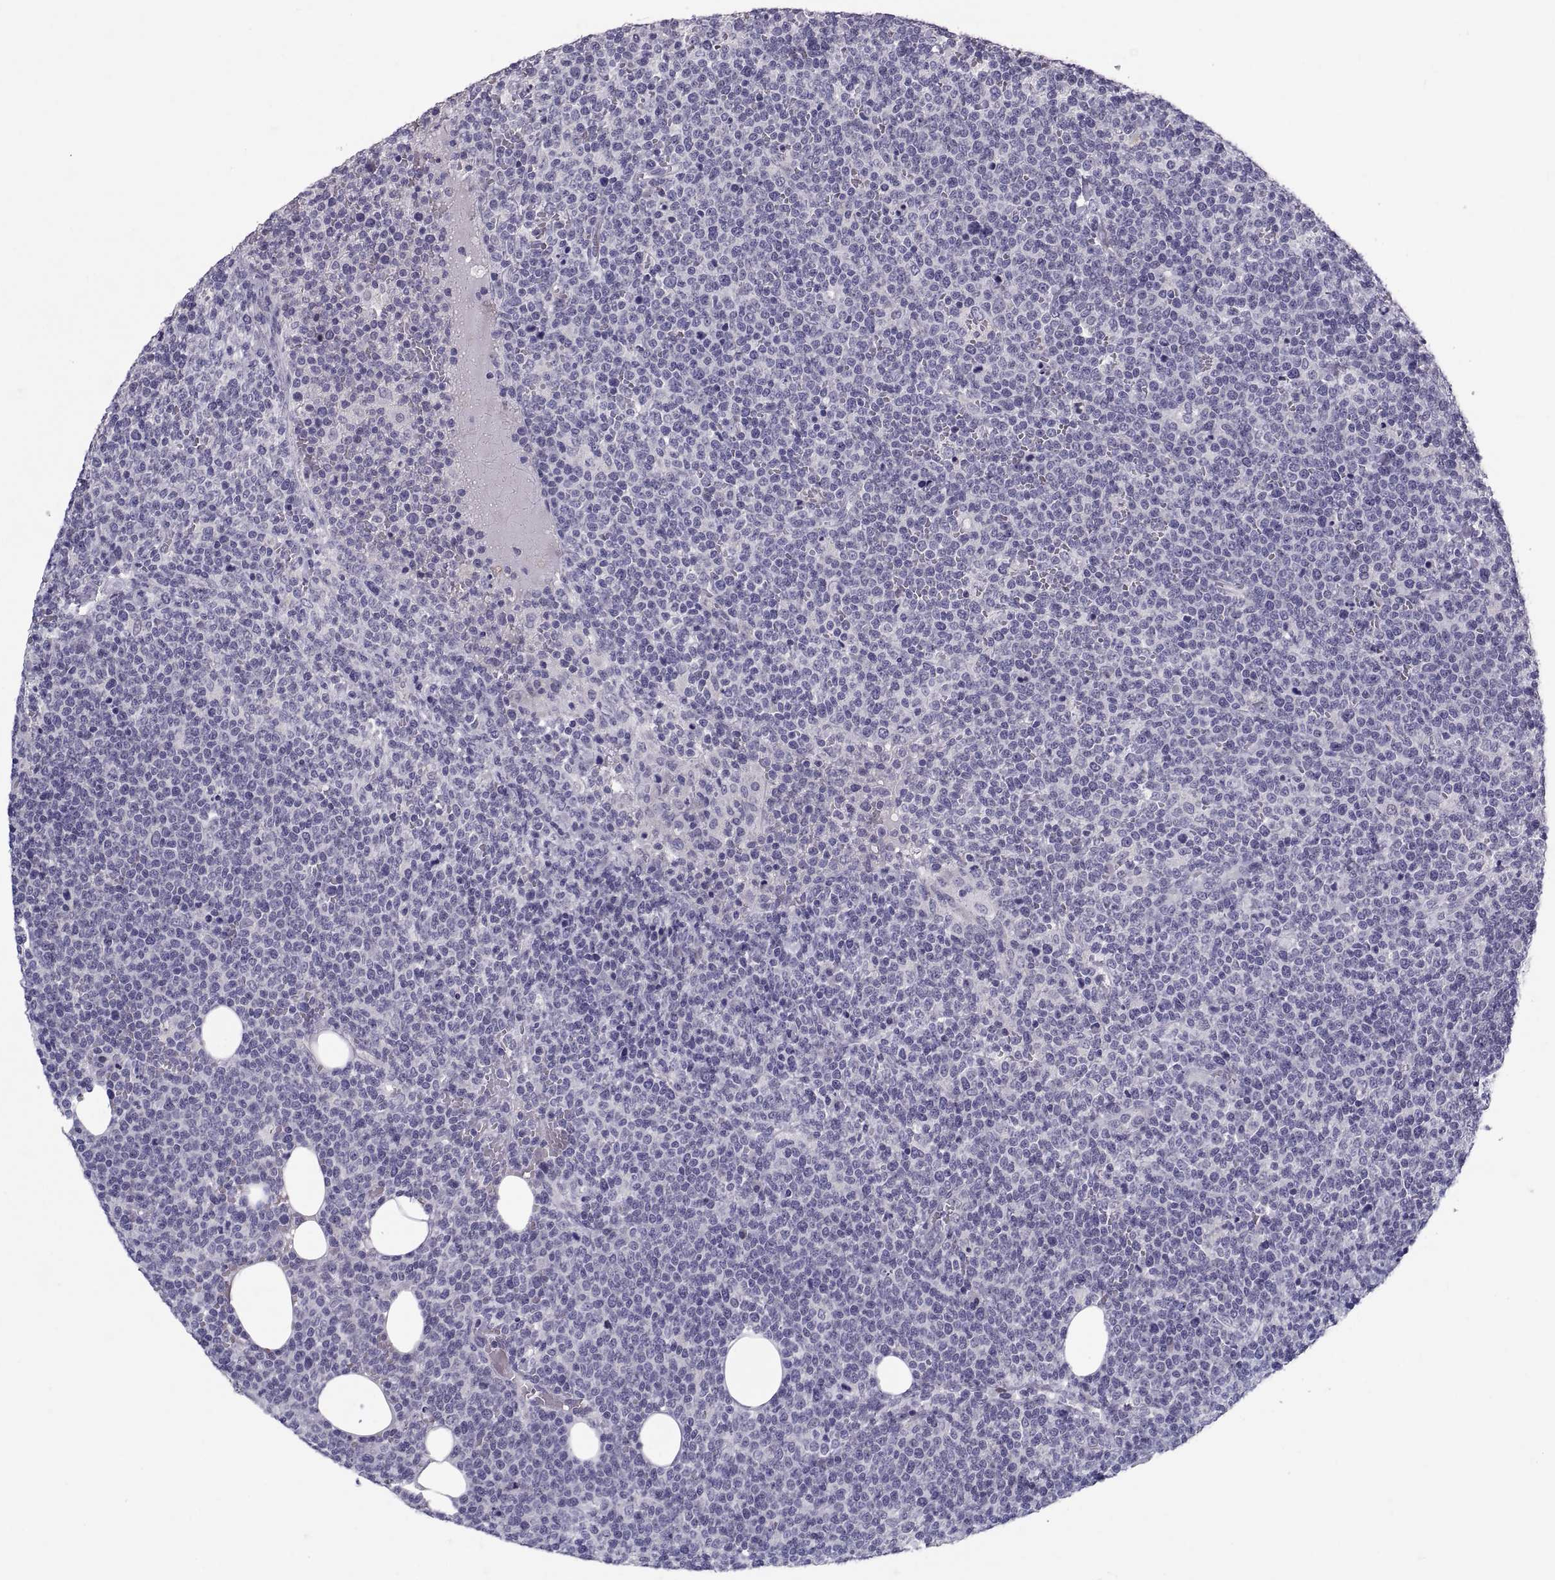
{"staining": {"intensity": "negative", "quantity": "none", "location": "none"}, "tissue": "lymphoma", "cell_type": "Tumor cells", "image_type": "cancer", "snomed": [{"axis": "morphology", "description": "Malignant lymphoma, non-Hodgkin's type, High grade"}, {"axis": "topography", "description": "Lymph node"}], "caption": "High power microscopy histopathology image of an immunohistochemistry (IHC) image of lymphoma, revealing no significant positivity in tumor cells. The staining is performed using DAB brown chromogen with nuclei counter-stained in using hematoxylin.", "gene": "PTN", "patient": {"sex": "male", "age": 61}}